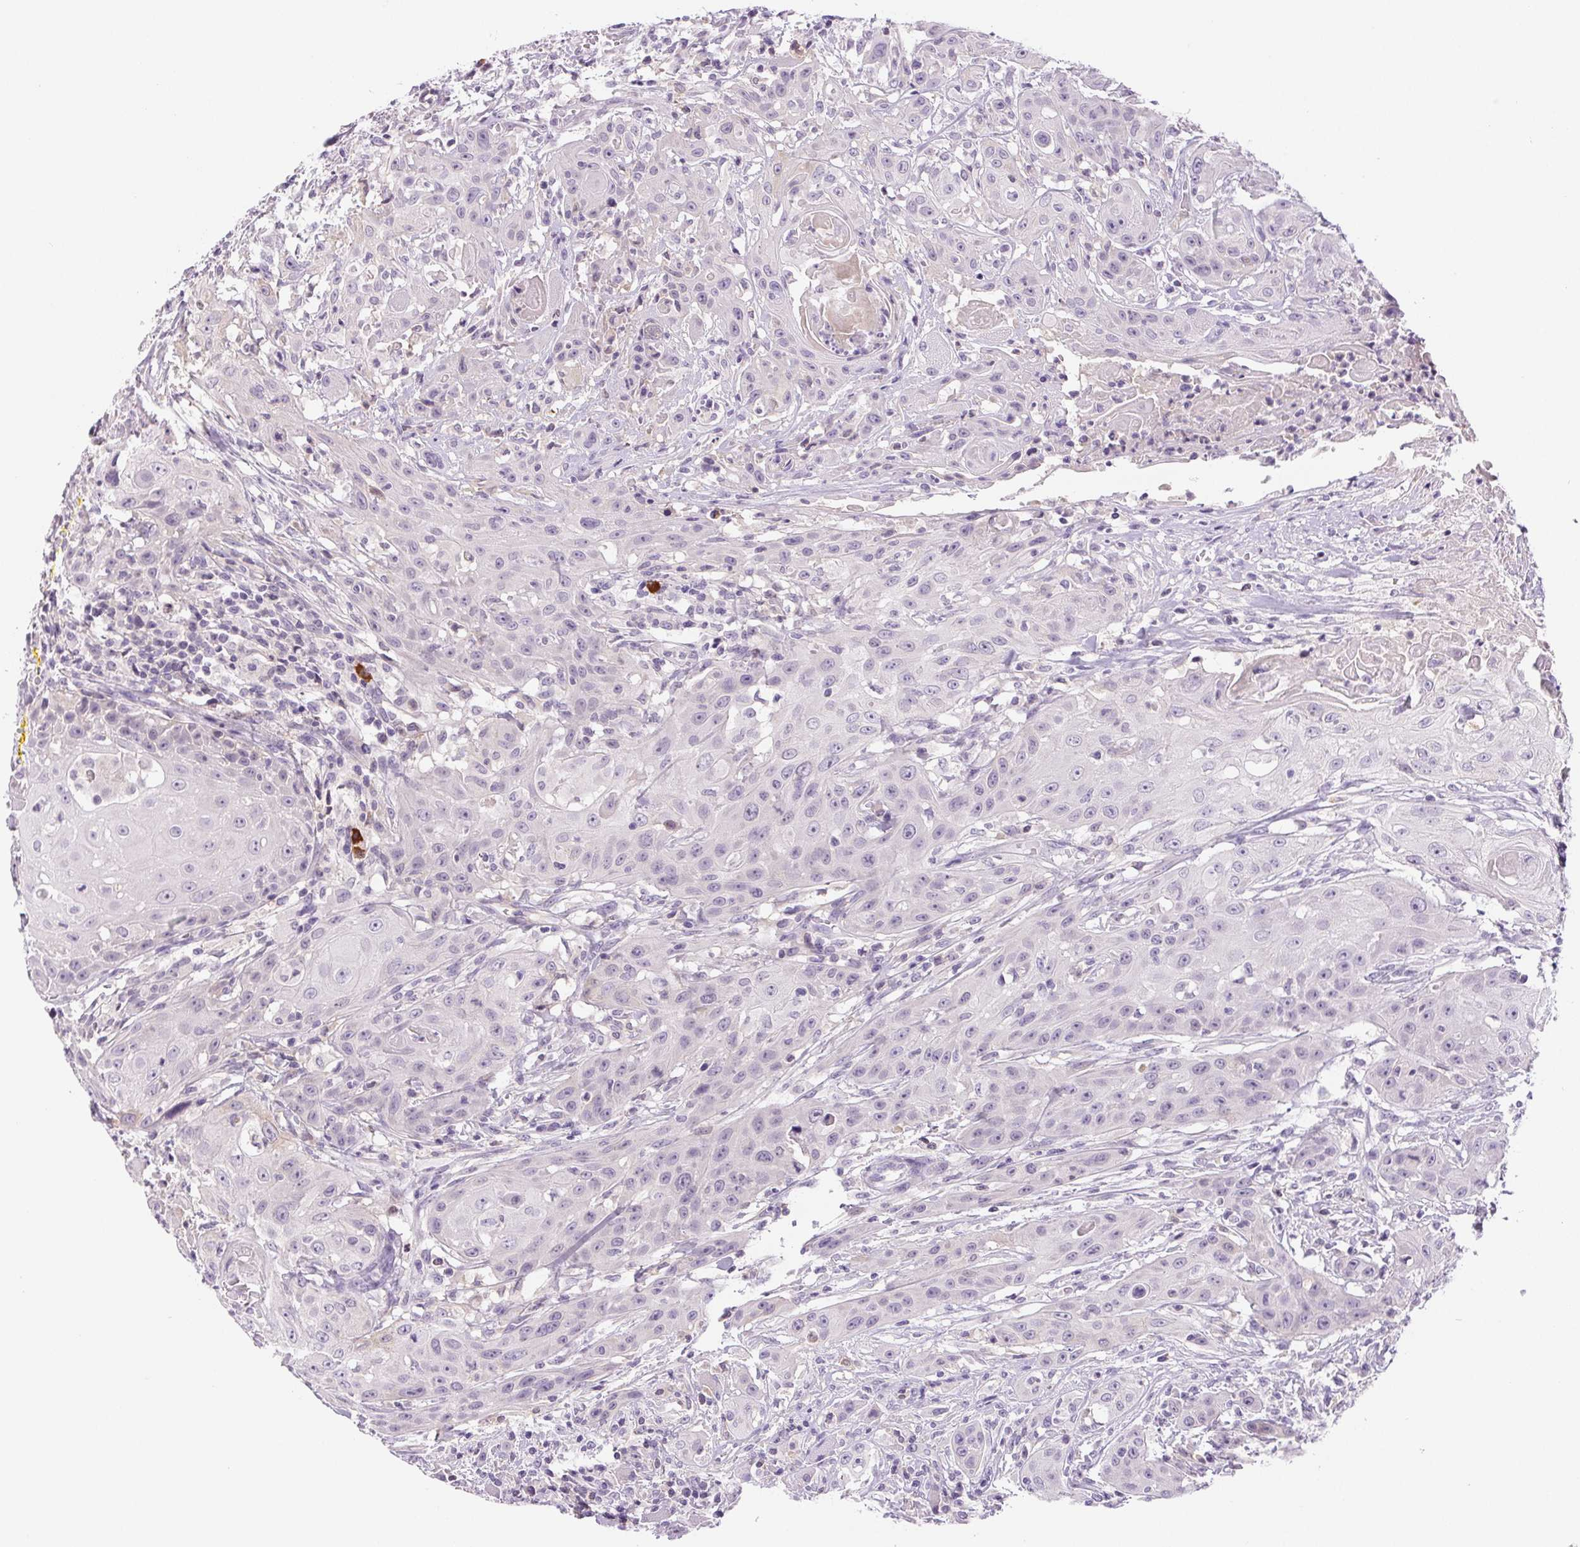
{"staining": {"intensity": "negative", "quantity": "none", "location": "none"}, "tissue": "head and neck cancer", "cell_type": "Tumor cells", "image_type": "cancer", "snomed": [{"axis": "morphology", "description": "Squamous cell carcinoma, NOS"}, {"axis": "topography", "description": "Oral tissue"}, {"axis": "topography", "description": "Head-Neck"}, {"axis": "topography", "description": "Neck, NOS"}], "caption": "DAB immunohistochemical staining of human head and neck cancer displays no significant staining in tumor cells.", "gene": "IFIT1B", "patient": {"sex": "female", "age": 55}}